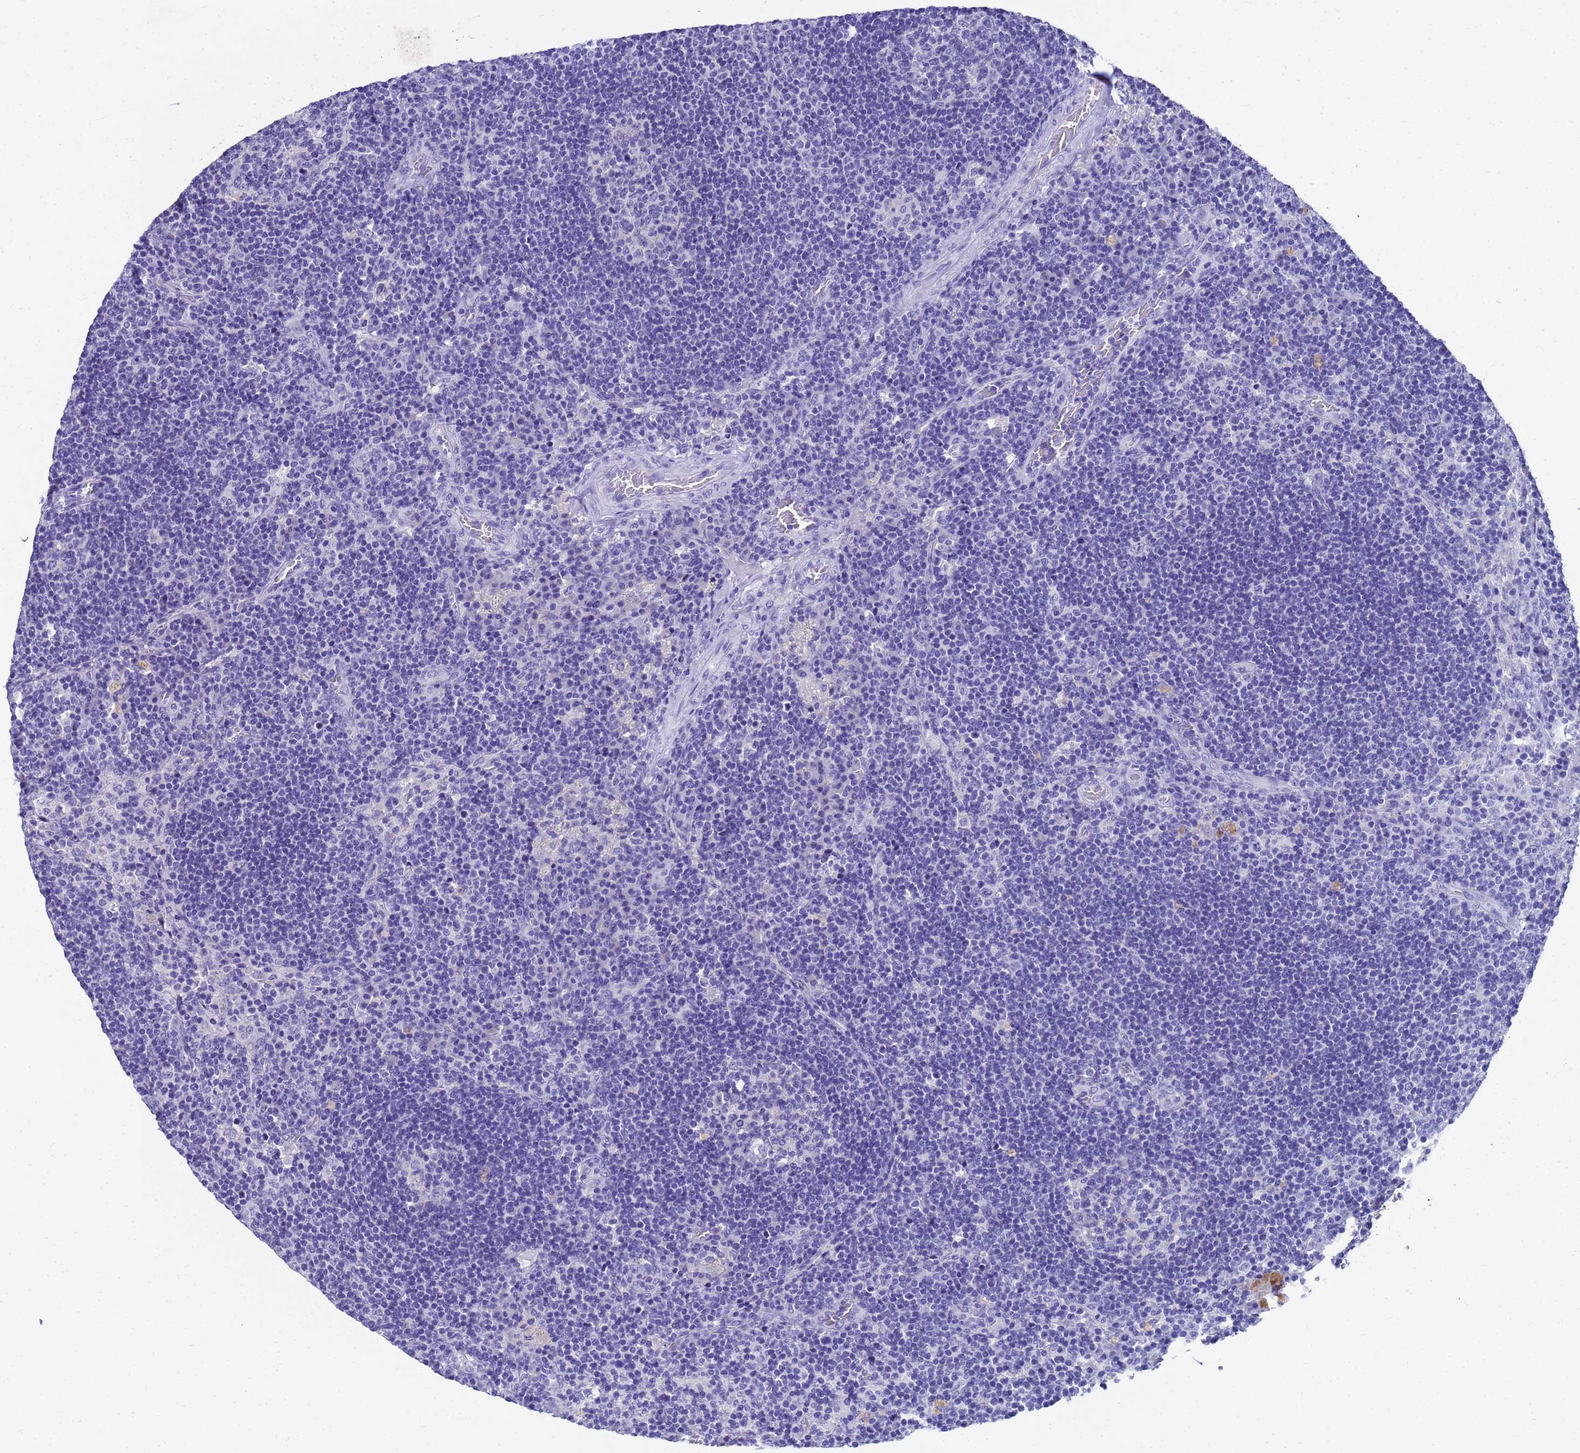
{"staining": {"intensity": "negative", "quantity": "none", "location": "none"}, "tissue": "lymph node", "cell_type": "Germinal center cells", "image_type": "normal", "snomed": [{"axis": "morphology", "description": "Normal tissue, NOS"}, {"axis": "topography", "description": "Lymph node"}], "caption": "Immunohistochemistry photomicrograph of benign lymph node stained for a protein (brown), which shows no expression in germinal center cells.", "gene": "MS4A13", "patient": {"sex": "male", "age": 58}}